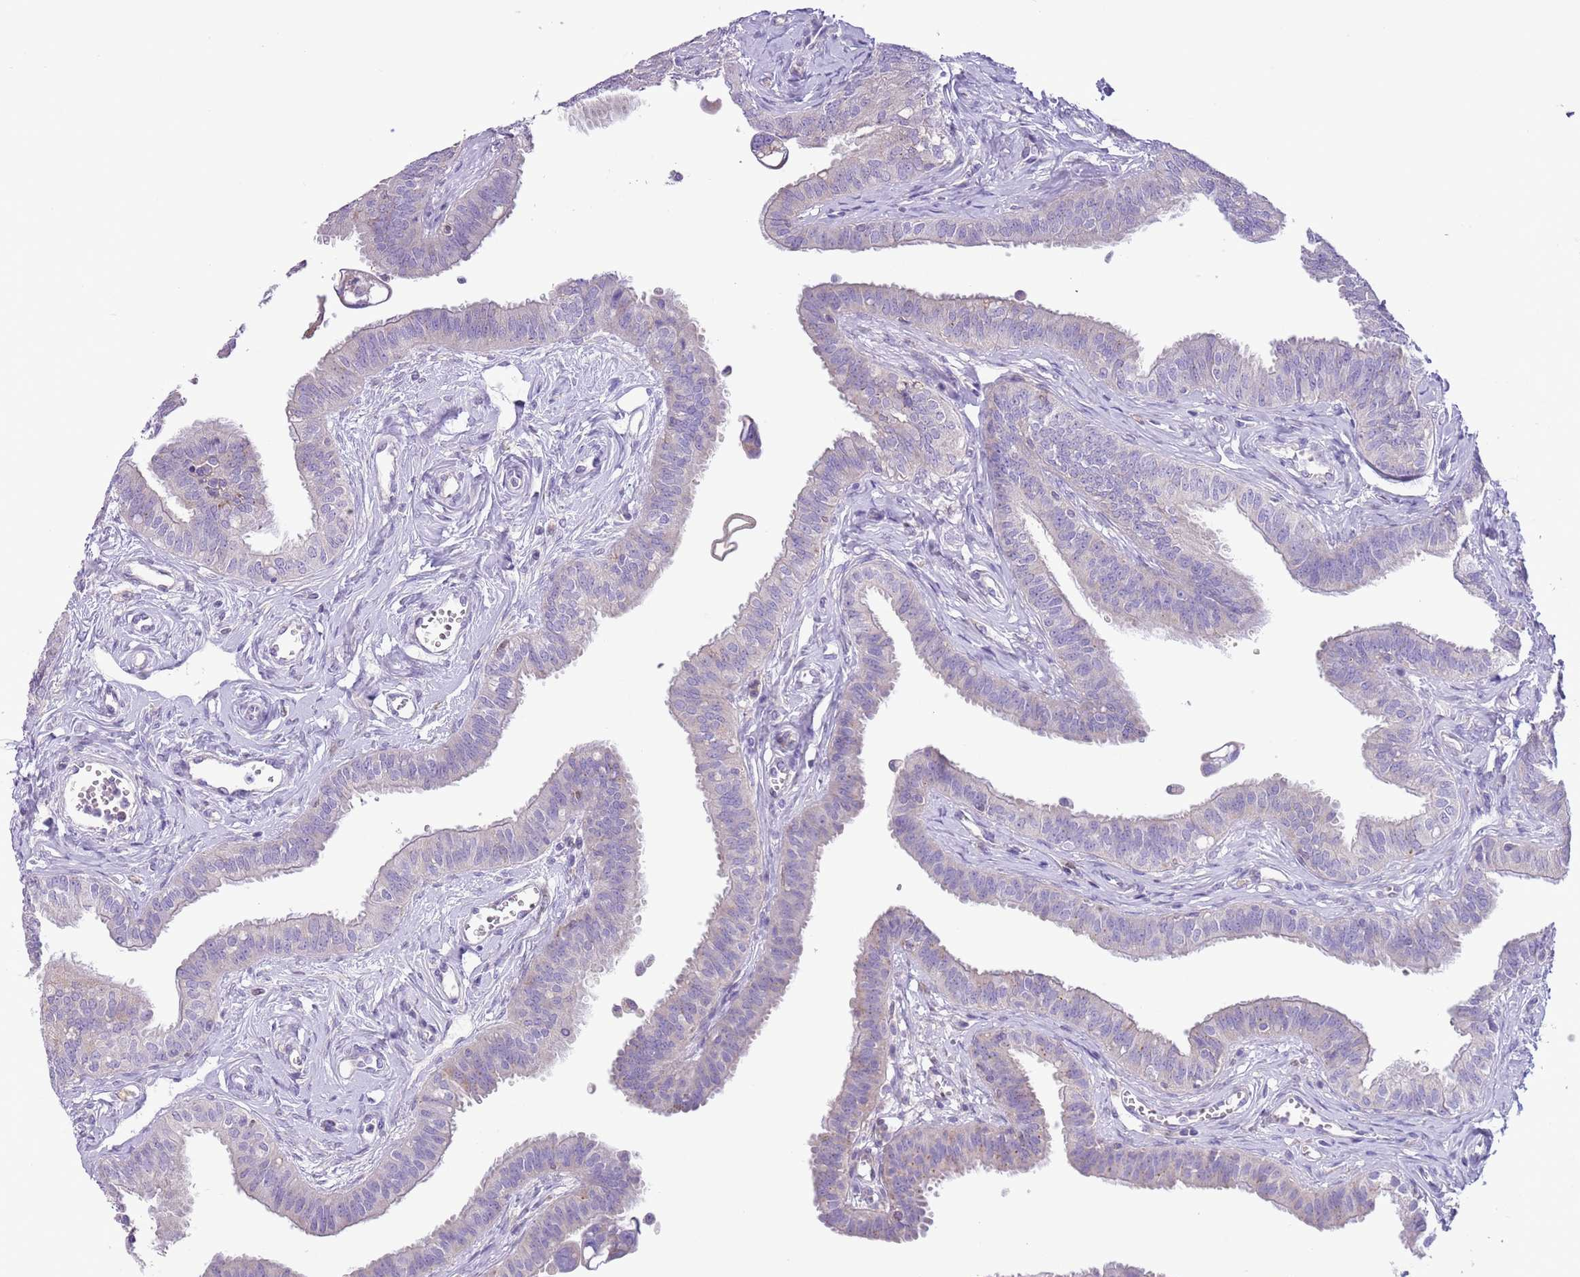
{"staining": {"intensity": "negative", "quantity": "none", "location": "none"}, "tissue": "fallopian tube", "cell_type": "Glandular cells", "image_type": "normal", "snomed": [{"axis": "morphology", "description": "Normal tissue, NOS"}, {"axis": "morphology", "description": "Carcinoma, NOS"}, {"axis": "topography", "description": "Fallopian tube"}, {"axis": "topography", "description": "Ovary"}], "caption": "Image shows no protein positivity in glandular cells of unremarkable fallopian tube. The staining is performed using DAB (3,3'-diaminobenzidine) brown chromogen with nuclei counter-stained in using hematoxylin.", "gene": "ZNF697", "patient": {"sex": "female", "age": 59}}